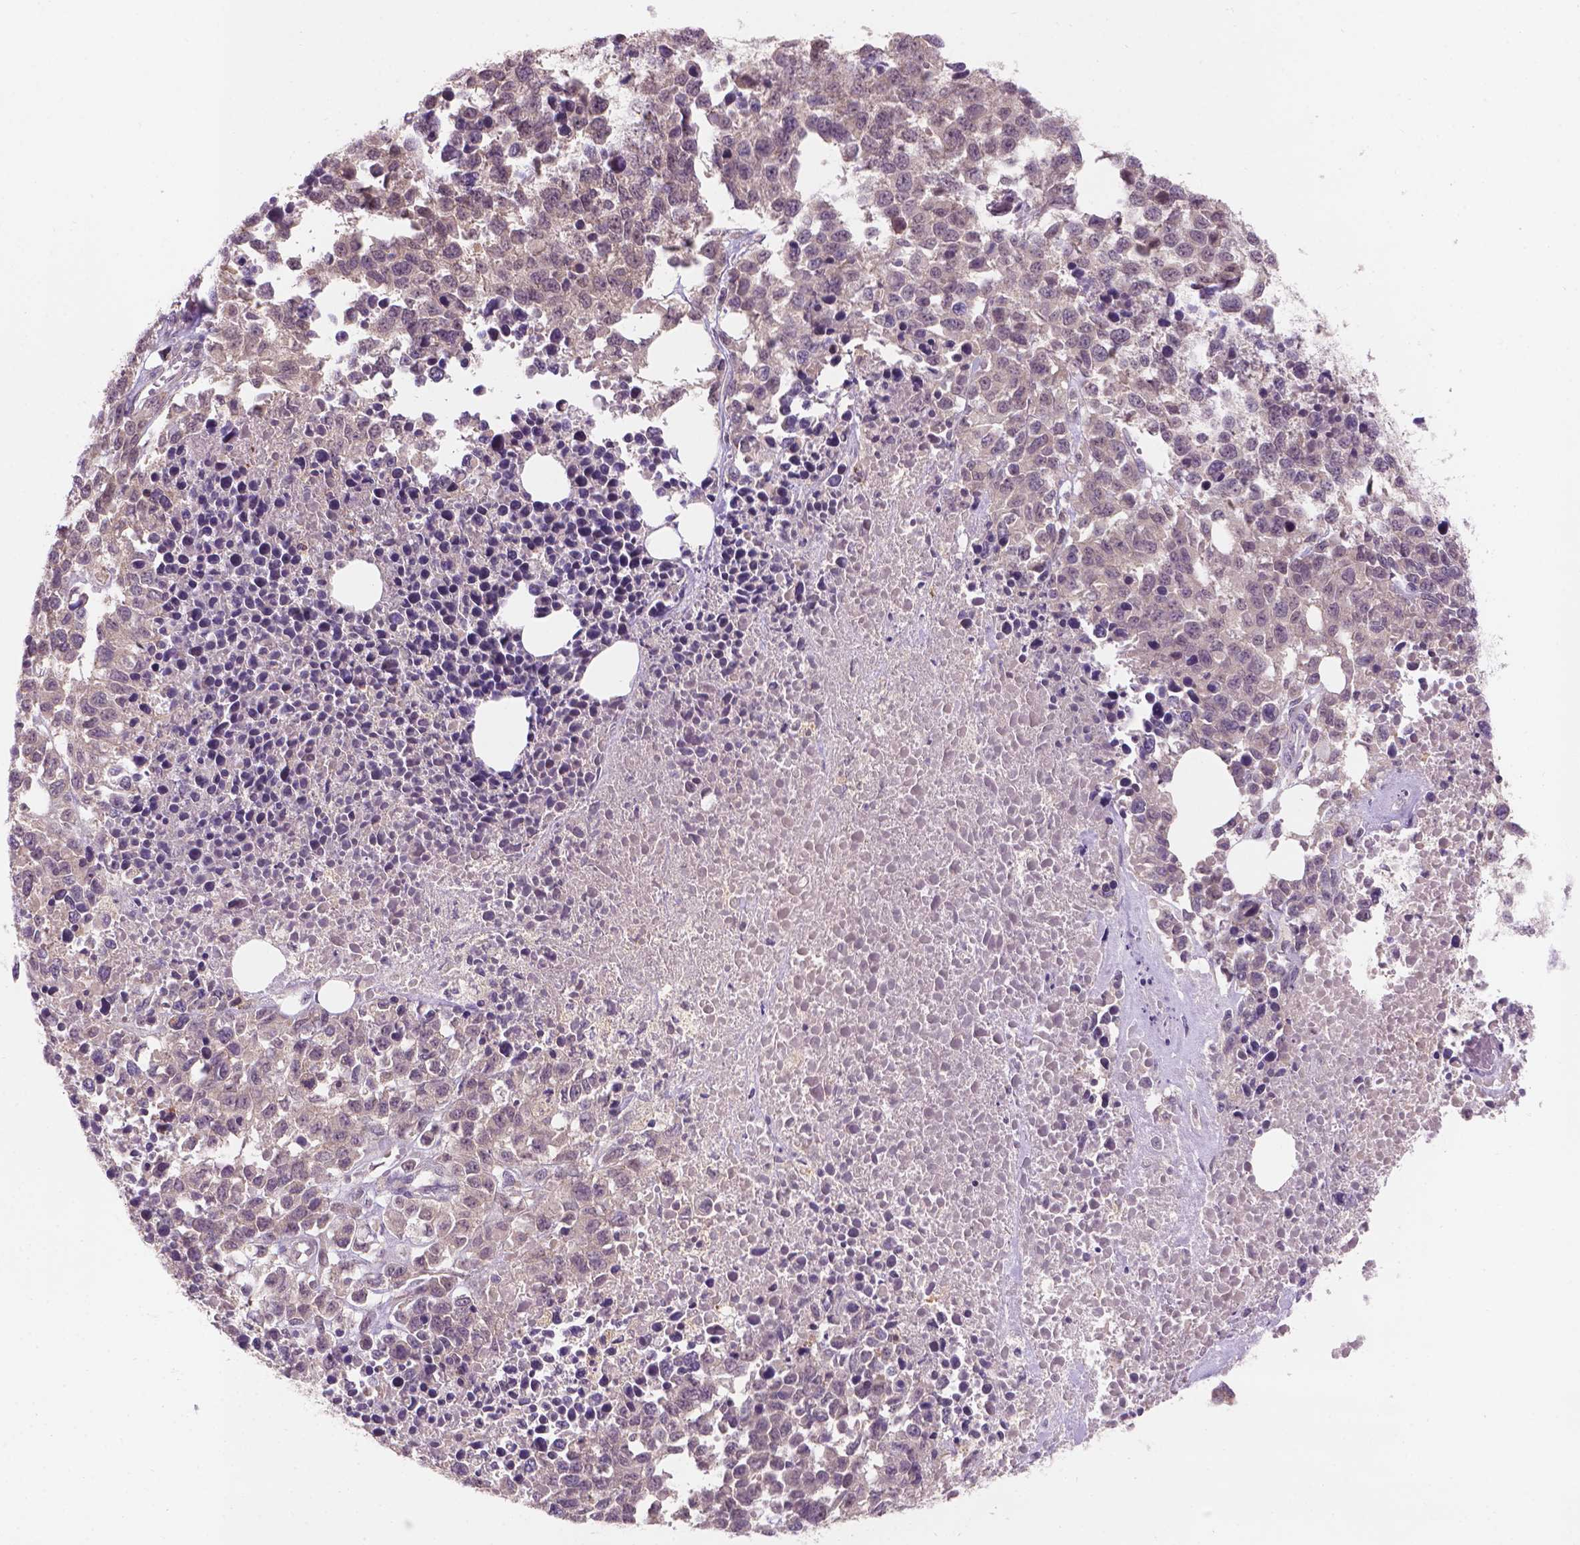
{"staining": {"intensity": "negative", "quantity": "none", "location": "none"}, "tissue": "melanoma", "cell_type": "Tumor cells", "image_type": "cancer", "snomed": [{"axis": "morphology", "description": "Malignant melanoma, Metastatic site"}, {"axis": "topography", "description": "Skin"}], "caption": "This image is of malignant melanoma (metastatic site) stained with immunohistochemistry (IHC) to label a protein in brown with the nuclei are counter-stained blue. There is no expression in tumor cells.", "gene": "GXYLT2", "patient": {"sex": "male", "age": 84}}